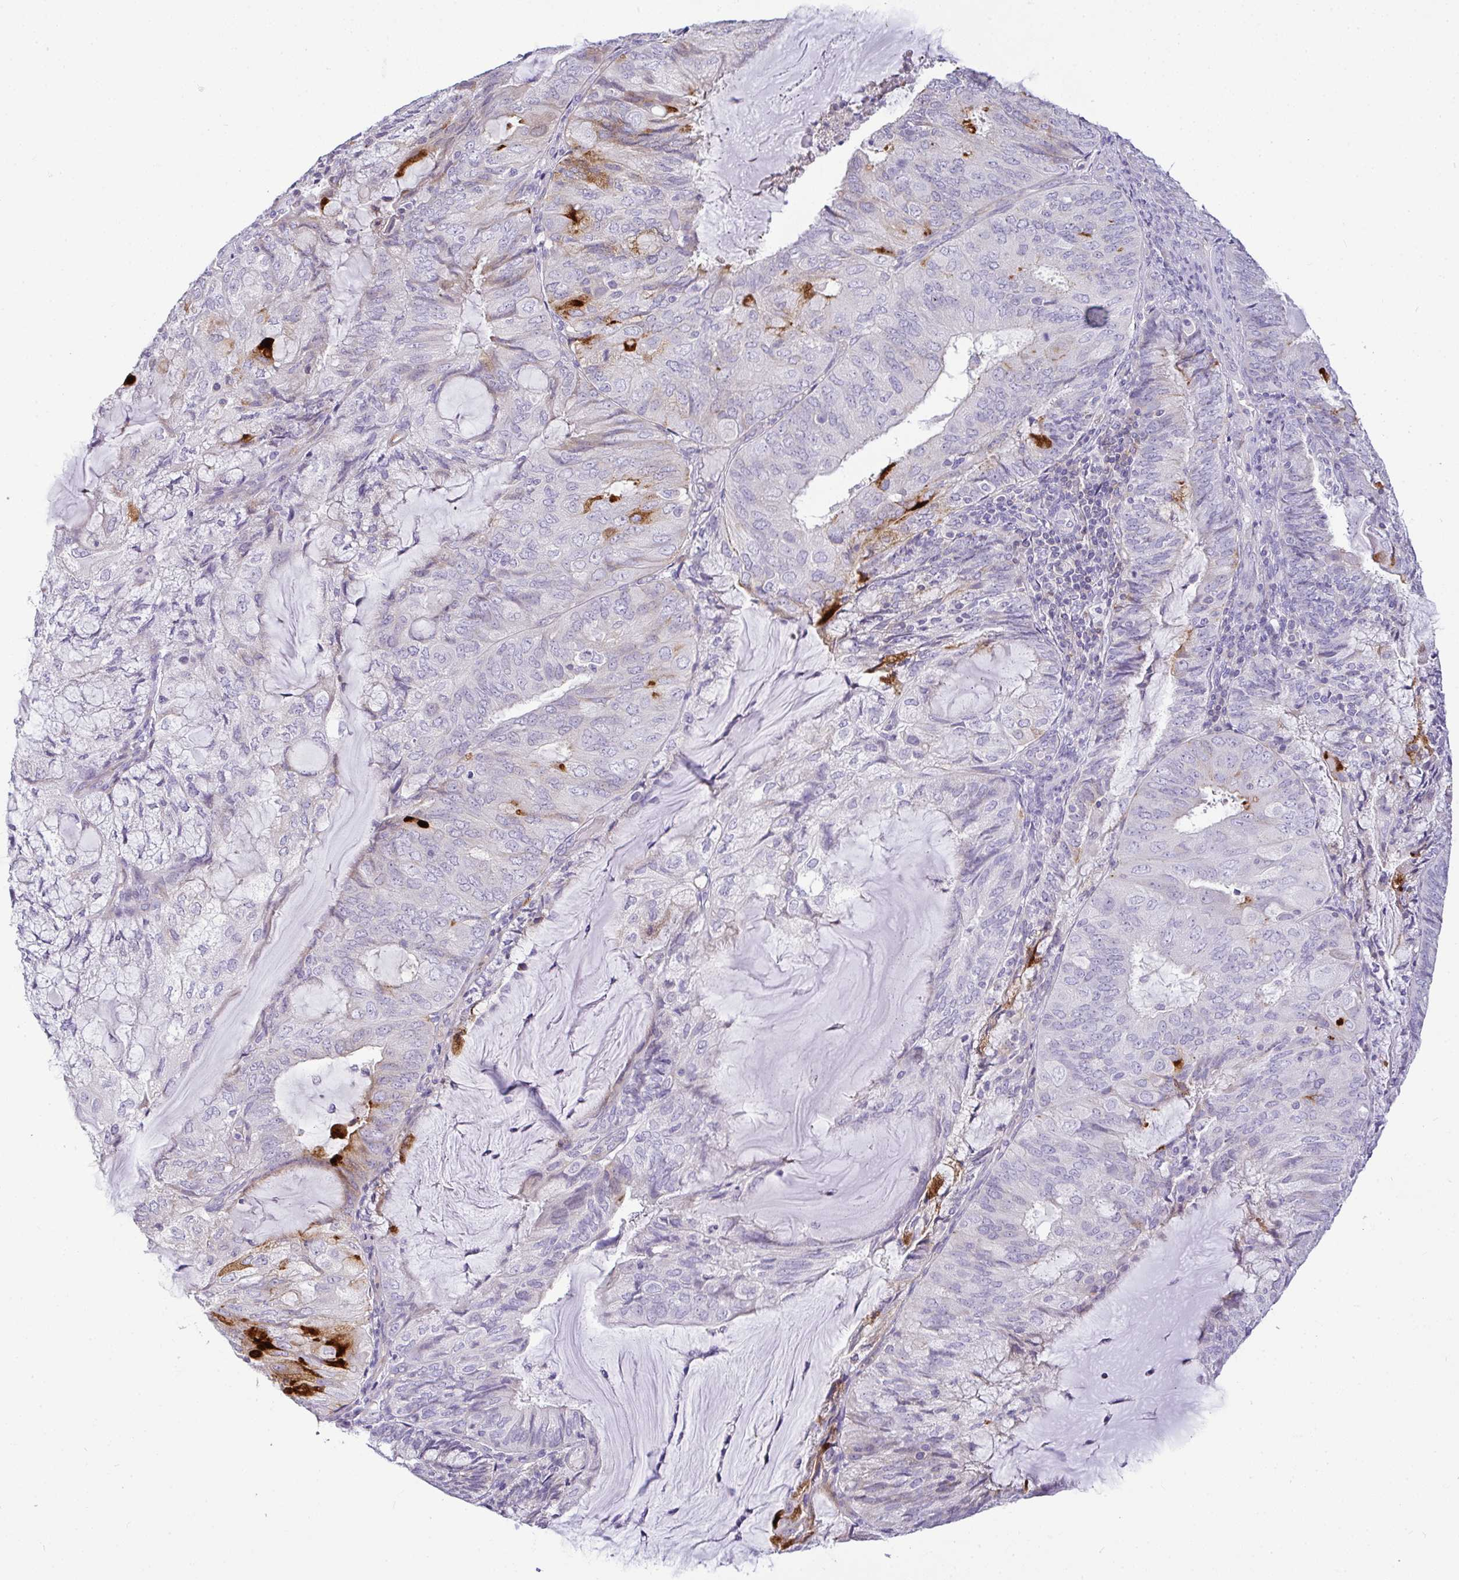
{"staining": {"intensity": "strong", "quantity": "<25%", "location": "cytoplasmic/membranous"}, "tissue": "endometrial cancer", "cell_type": "Tumor cells", "image_type": "cancer", "snomed": [{"axis": "morphology", "description": "Adenocarcinoma, NOS"}, {"axis": "topography", "description": "Endometrium"}], "caption": "Immunohistochemistry (IHC) histopathology image of endometrial cancer stained for a protein (brown), which displays medium levels of strong cytoplasmic/membranous staining in approximately <25% of tumor cells.", "gene": "LIPE", "patient": {"sex": "female", "age": 81}}